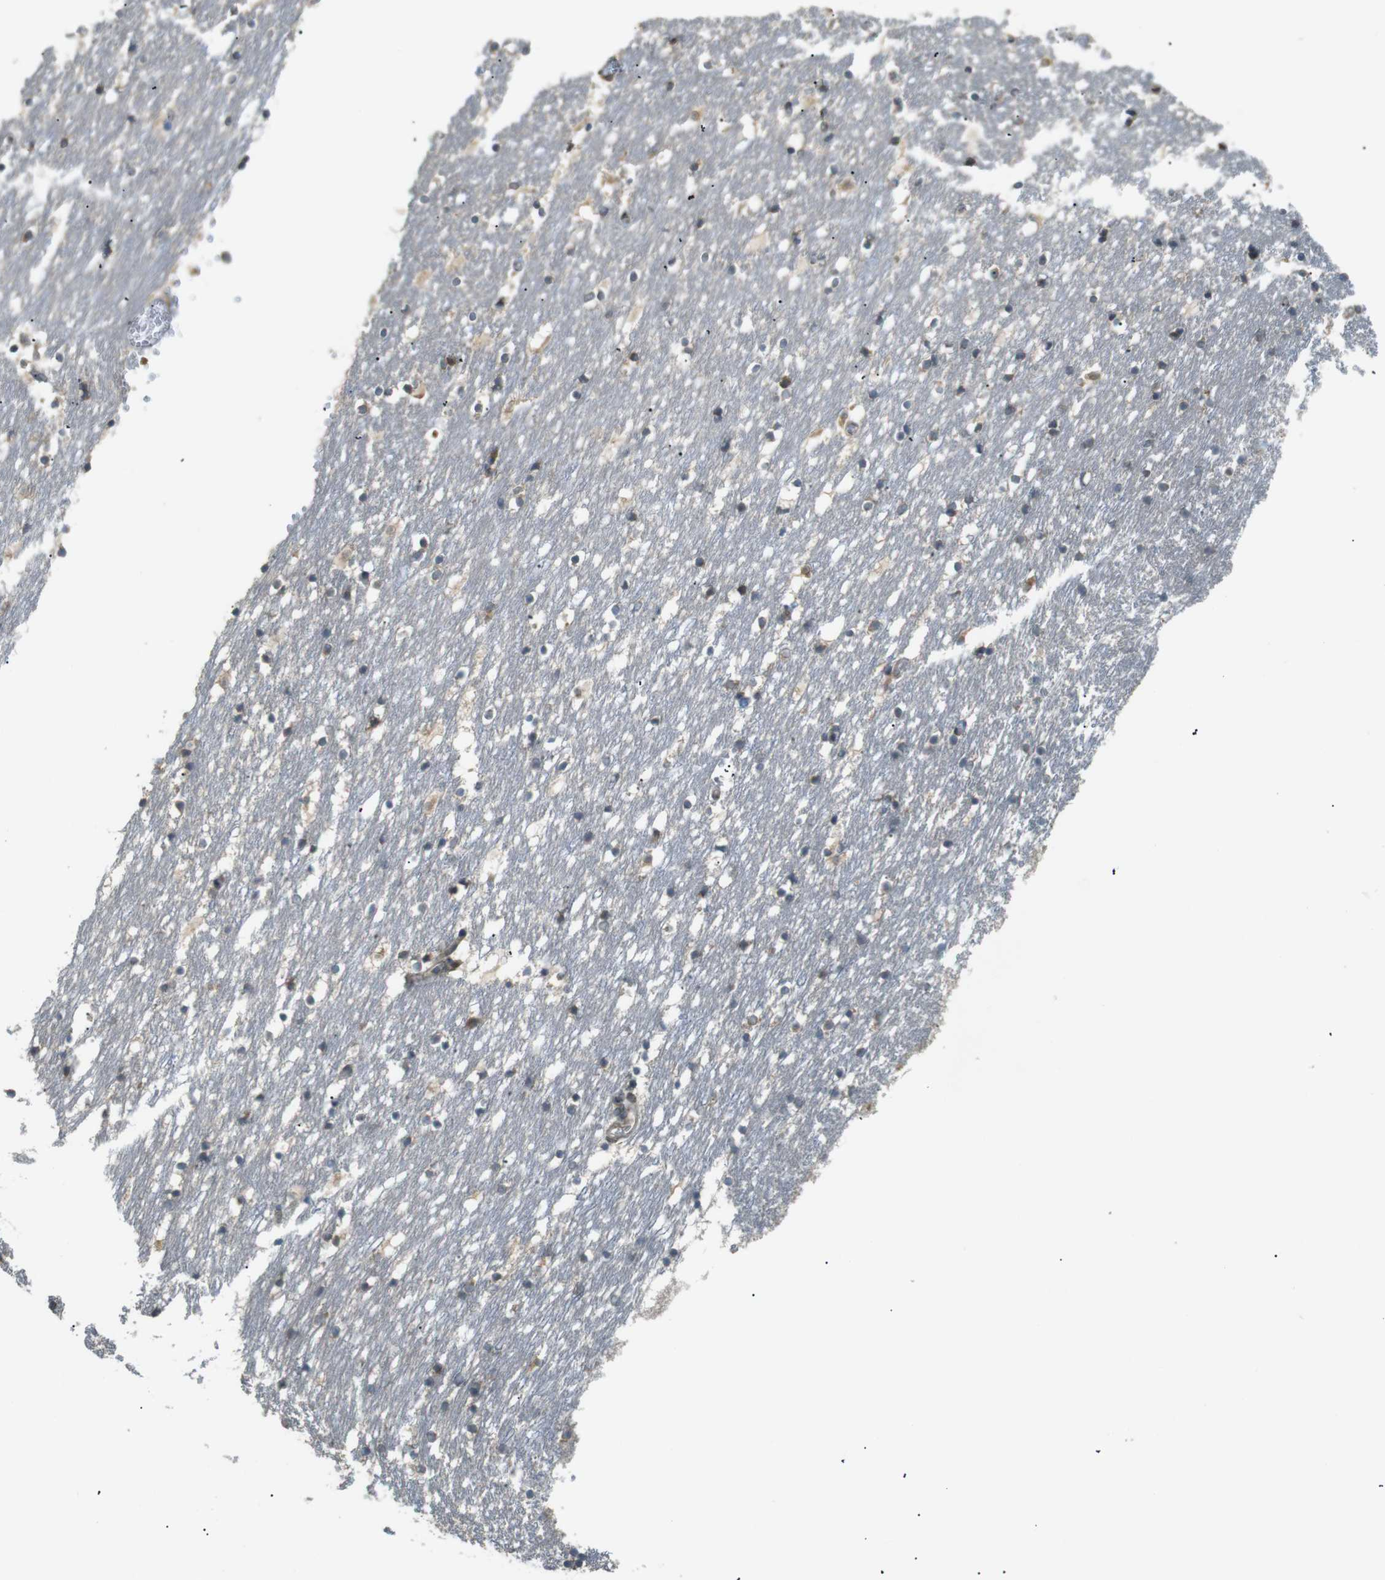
{"staining": {"intensity": "moderate", "quantity": "25%-75%", "location": "cytoplasmic/membranous"}, "tissue": "caudate", "cell_type": "Glial cells", "image_type": "normal", "snomed": [{"axis": "morphology", "description": "Normal tissue, NOS"}, {"axis": "topography", "description": "Lateral ventricle wall"}], "caption": "Immunohistochemical staining of benign human caudate reveals 25%-75% levels of moderate cytoplasmic/membranous protein expression in approximately 25%-75% of glial cells. (DAB IHC, brown staining for protein, blue staining for nuclei).", "gene": "TMED4", "patient": {"sex": "male", "age": 45}}